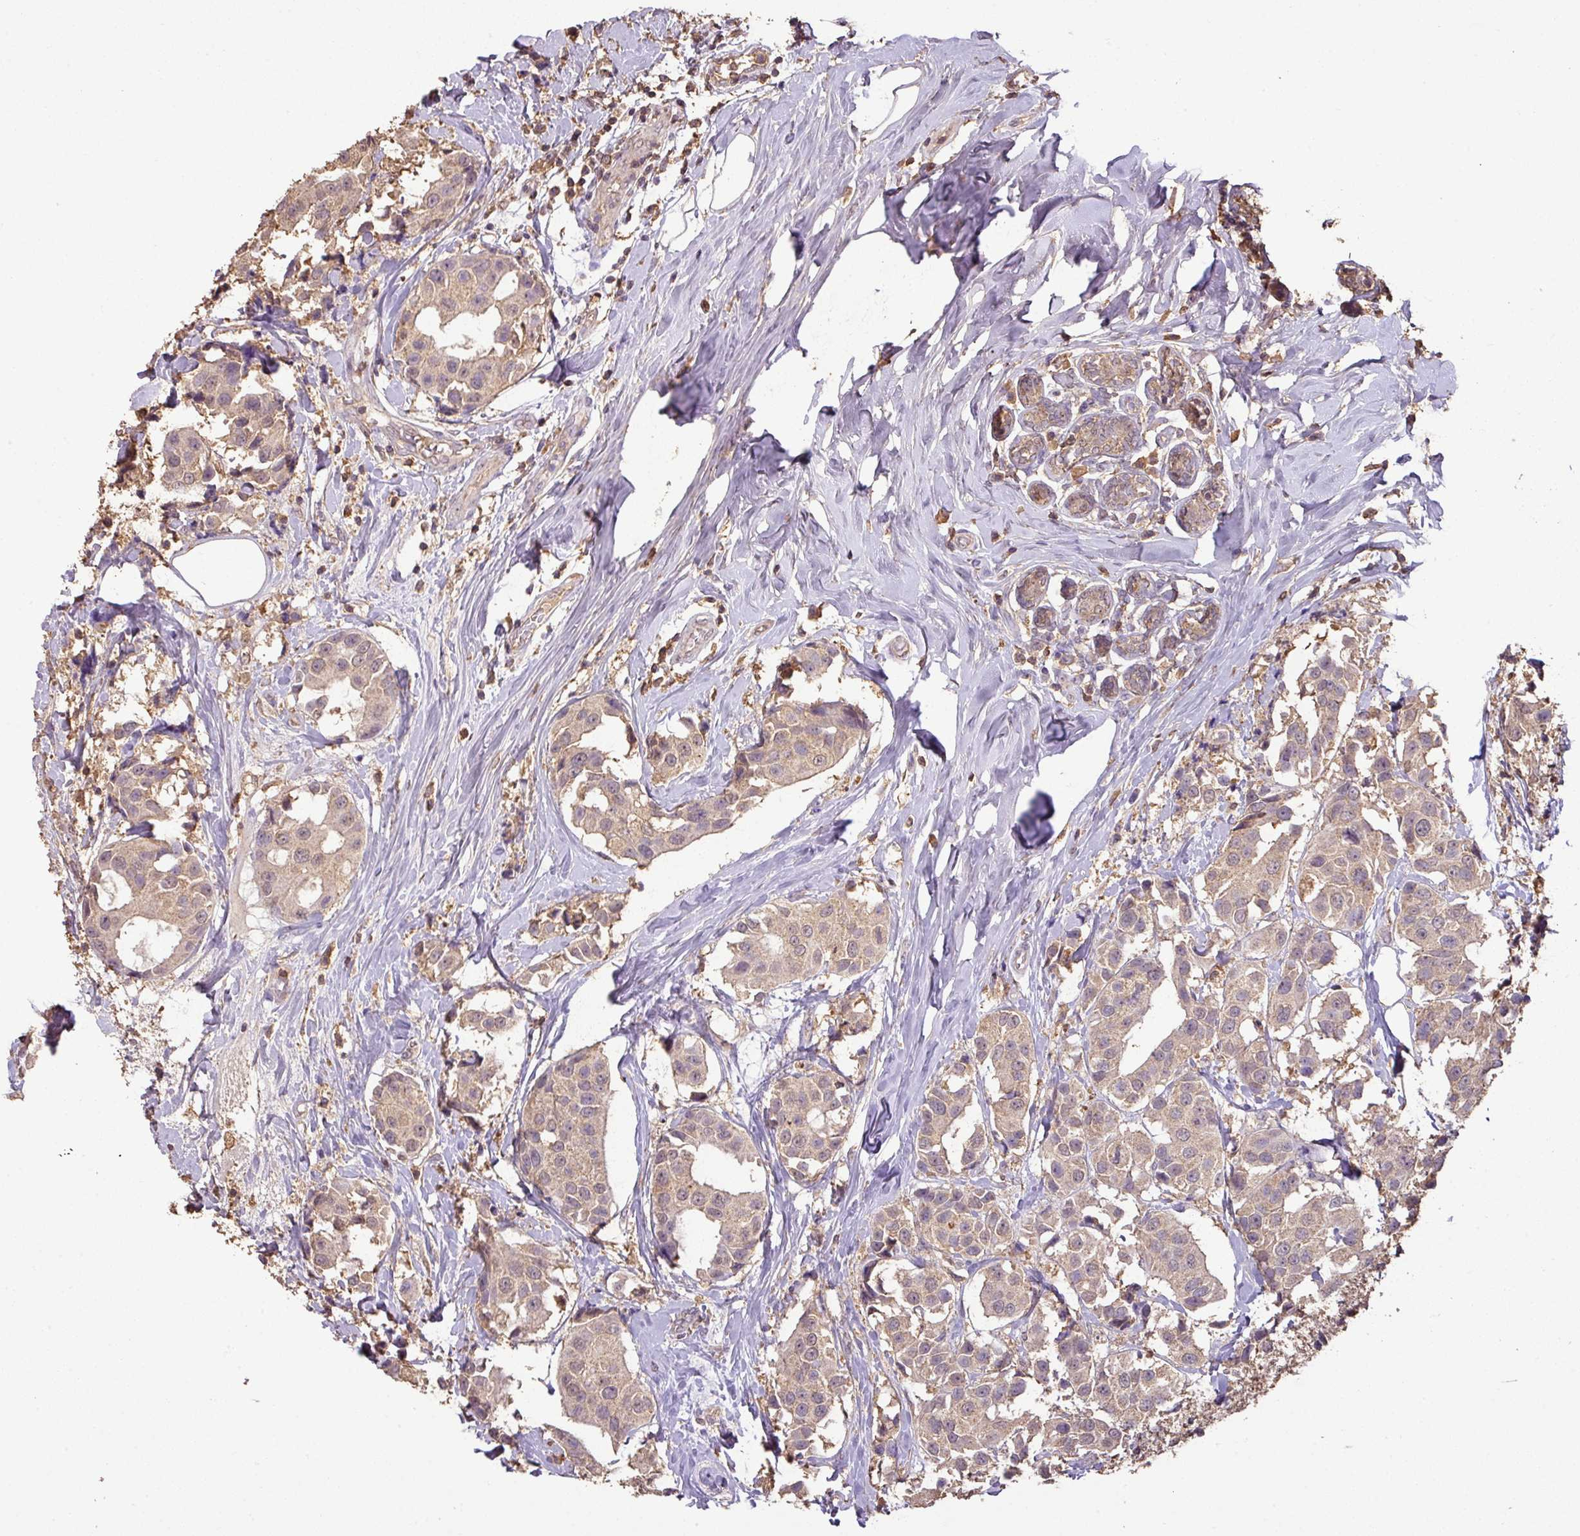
{"staining": {"intensity": "weak", "quantity": ">75%", "location": "cytoplasmic/membranous"}, "tissue": "breast cancer", "cell_type": "Tumor cells", "image_type": "cancer", "snomed": [{"axis": "morphology", "description": "Normal tissue, NOS"}, {"axis": "morphology", "description": "Duct carcinoma"}, {"axis": "topography", "description": "Breast"}], "caption": "This is a histology image of immunohistochemistry staining of breast cancer (invasive ductal carcinoma), which shows weak staining in the cytoplasmic/membranous of tumor cells.", "gene": "ATAT1", "patient": {"sex": "female", "age": 39}}